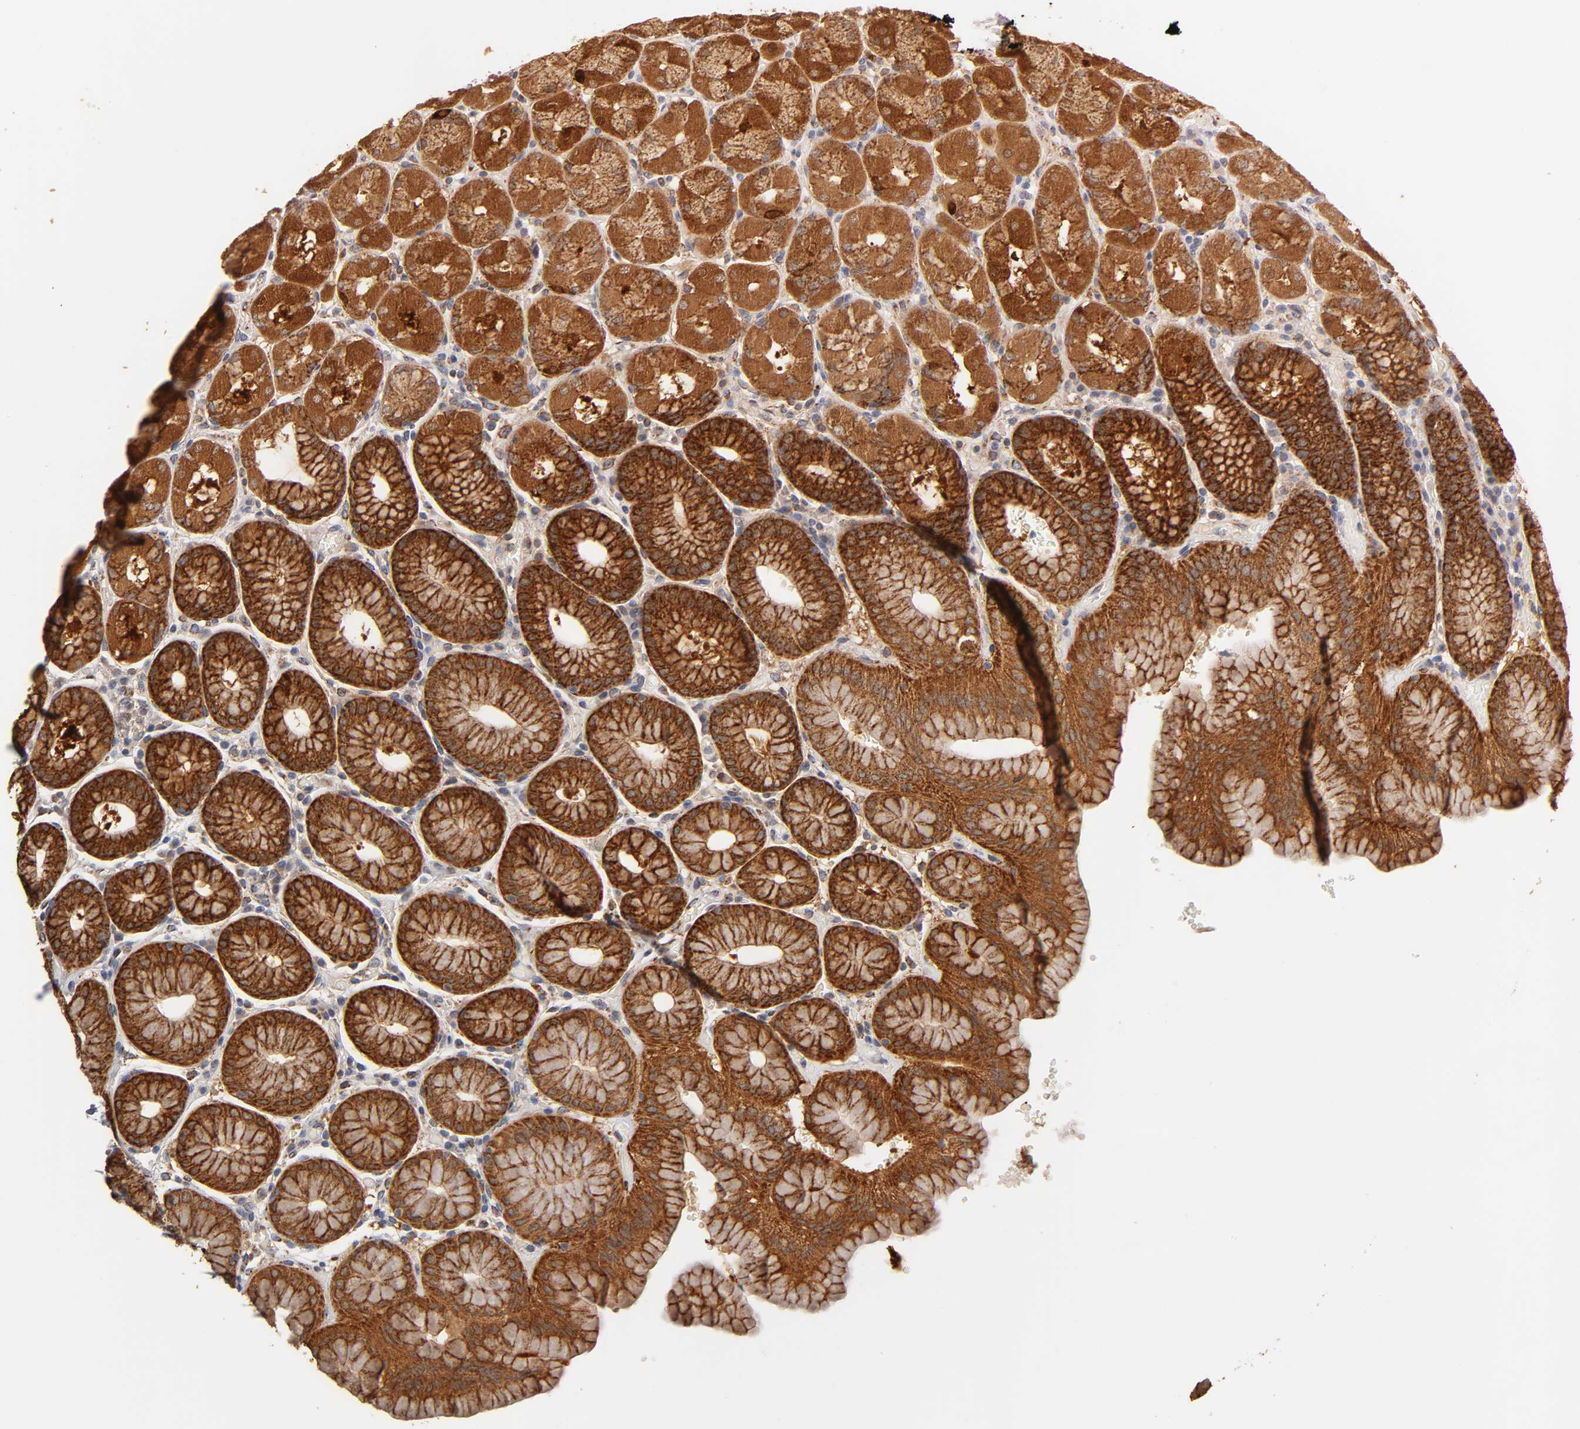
{"staining": {"intensity": "strong", "quantity": ">75%", "location": "cytoplasmic/membranous"}, "tissue": "stomach", "cell_type": "Glandular cells", "image_type": "normal", "snomed": [{"axis": "morphology", "description": "Normal tissue, NOS"}, {"axis": "topography", "description": "Stomach, upper"}, {"axis": "topography", "description": "Stomach"}], "caption": "DAB (3,3'-diaminobenzidine) immunohistochemical staining of unremarkable stomach displays strong cytoplasmic/membranous protein staining in about >75% of glandular cells.", "gene": "ISG15", "patient": {"sex": "male", "age": 76}}